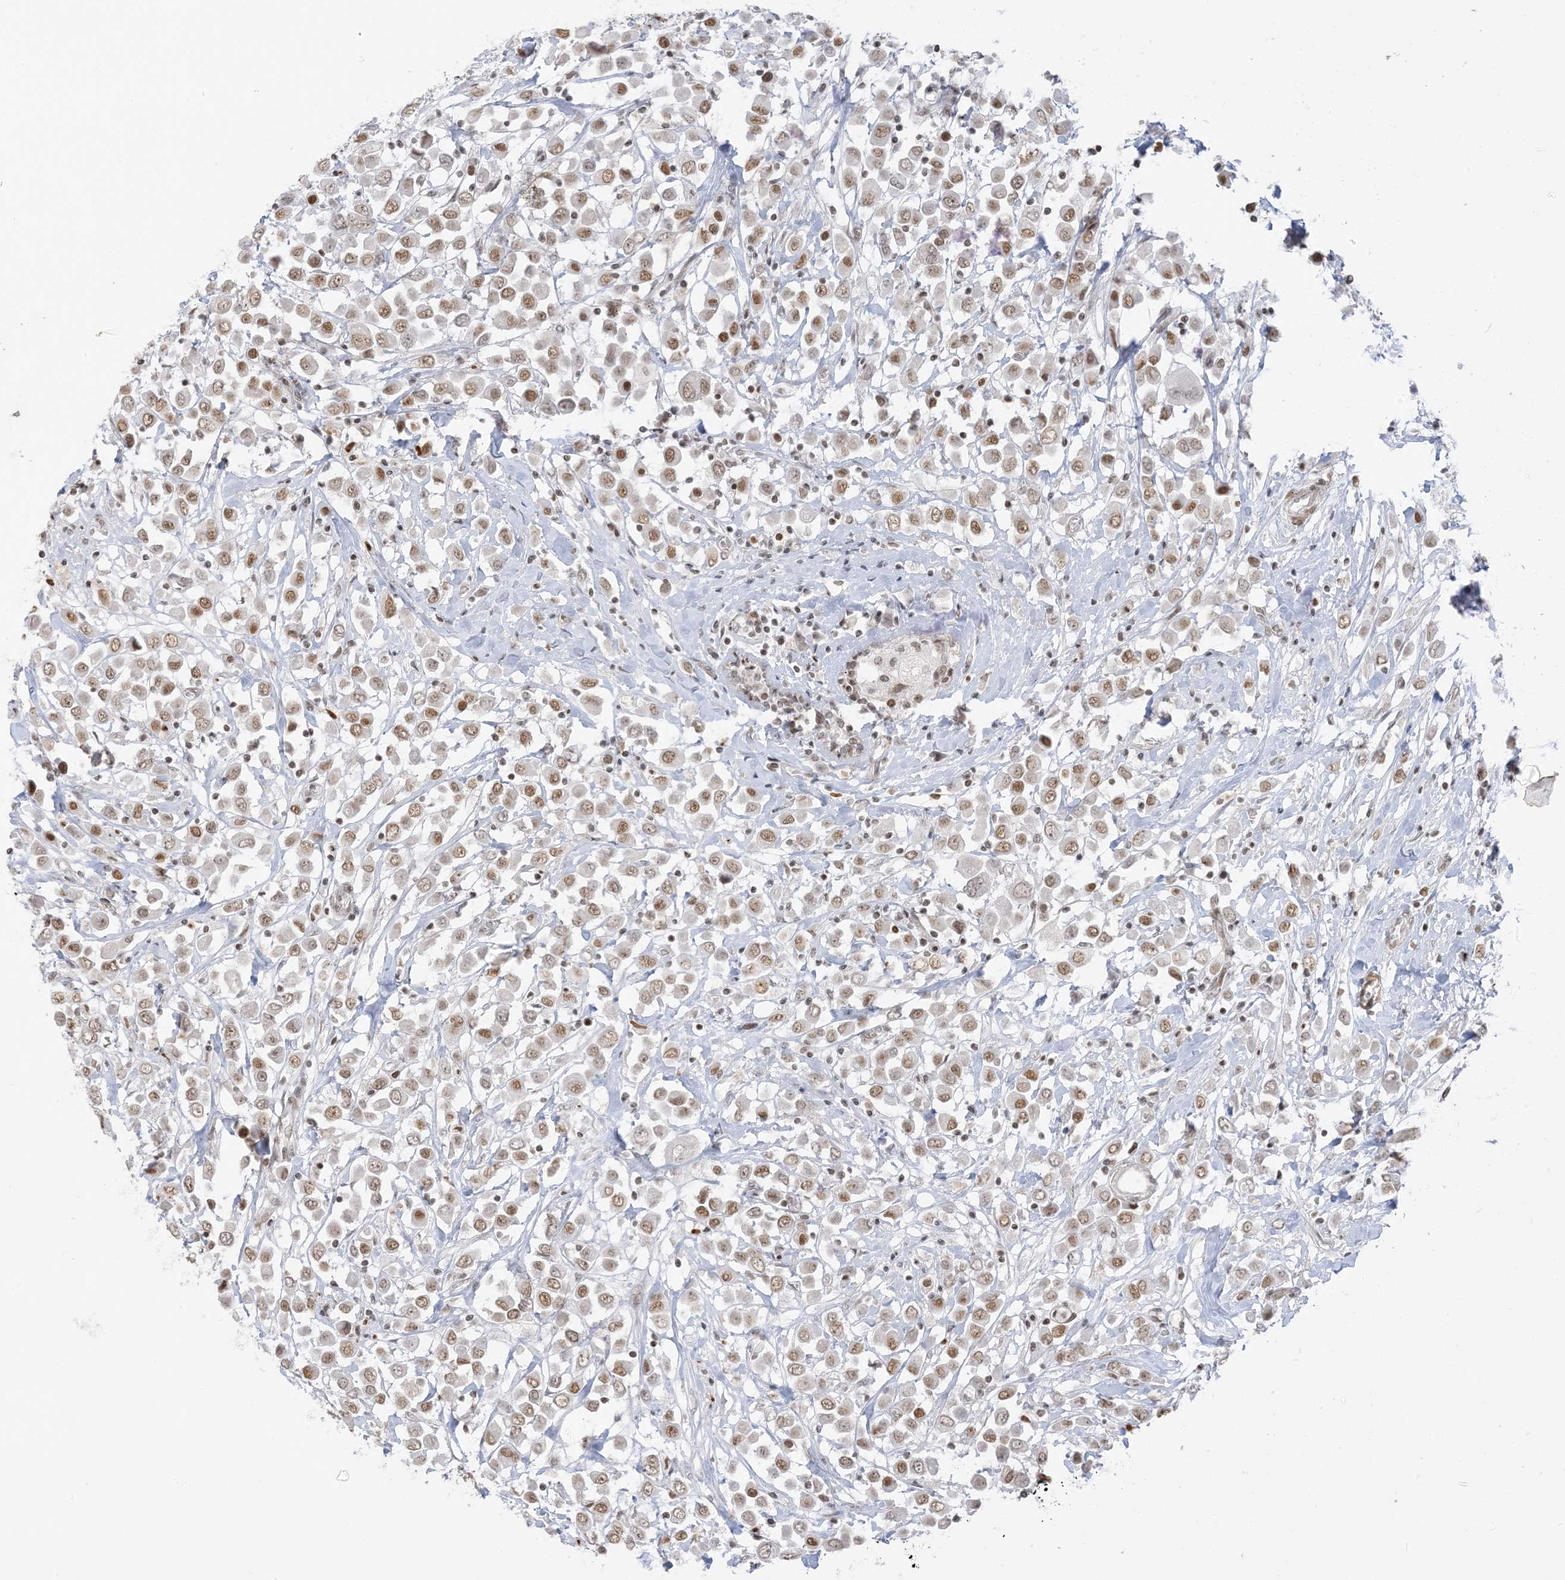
{"staining": {"intensity": "moderate", "quantity": ">75%", "location": "nuclear"}, "tissue": "breast cancer", "cell_type": "Tumor cells", "image_type": "cancer", "snomed": [{"axis": "morphology", "description": "Duct carcinoma"}, {"axis": "topography", "description": "Breast"}], "caption": "Breast invasive ductal carcinoma stained for a protein (brown) shows moderate nuclear positive staining in about >75% of tumor cells.", "gene": "METAP1D", "patient": {"sex": "female", "age": 61}}